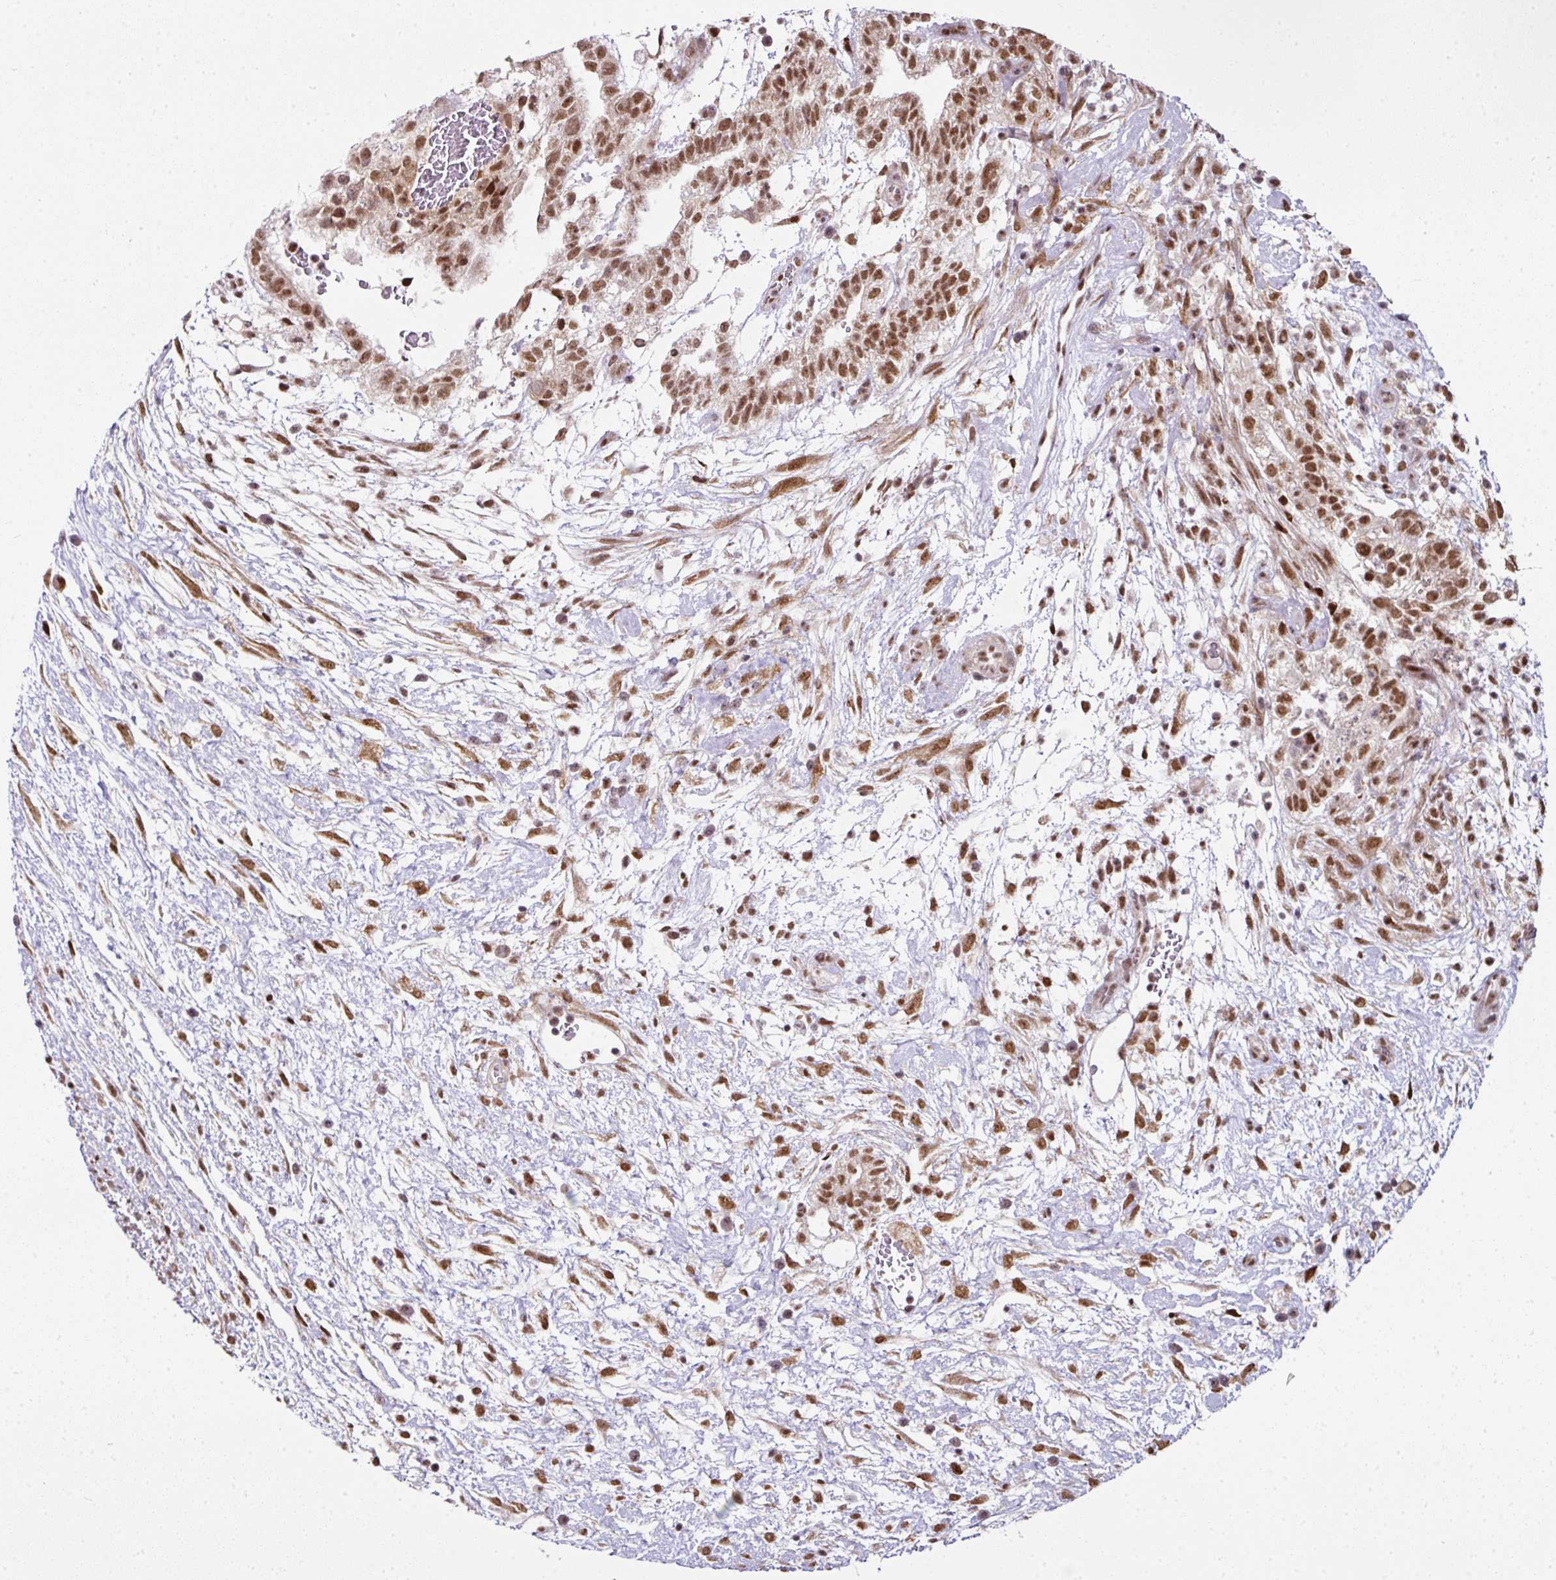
{"staining": {"intensity": "moderate", "quantity": ">75%", "location": "nuclear"}, "tissue": "testis cancer", "cell_type": "Tumor cells", "image_type": "cancer", "snomed": [{"axis": "morphology", "description": "Carcinoma, Embryonal, NOS"}, {"axis": "topography", "description": "Testis"}], "caption": "The photomicrograph shows a brown stain indicating the presence of a protein in the nuclear of tumor cells in testis embryonal carcinoma.", "gene": "NFYA", "patient": {"sex": "male", "age": 32}}